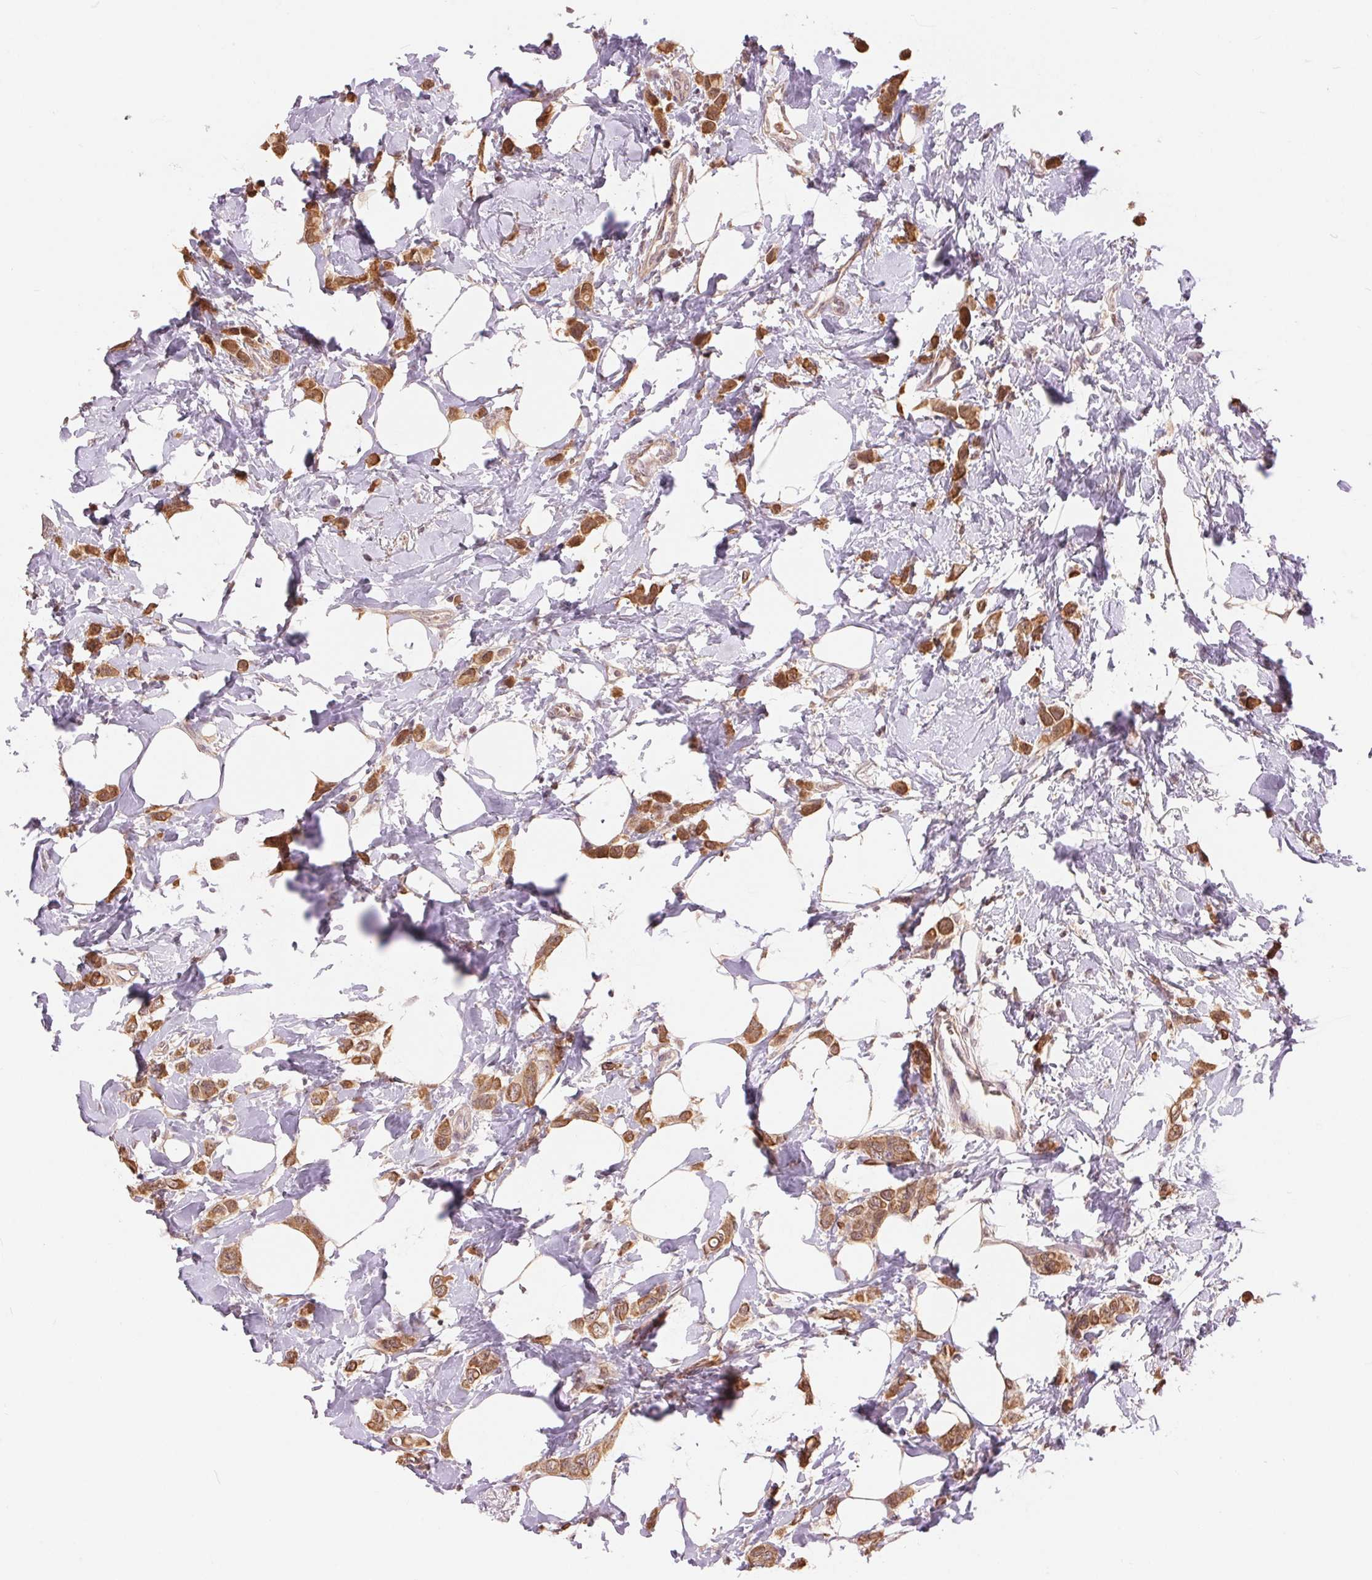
{"staining": {"intensity": "moderate", "quantity": ">75%", "location": "cytoplasmic/membranous,nuclear"}, "tissue": "breast cancer", "cell_type": "Tumor cells", "image_type": "cancer", "snomed": [{"axis": "morphology", "description": "Lobular carcinoma"}, {"axis": "topography", "description": "Breast"}], "caption": "Human breast cancer stained with a protein marker shows moderate staining in tumor cells.", "gene": "TMEM273", "patient": {"sex": "female", "age": 66}}